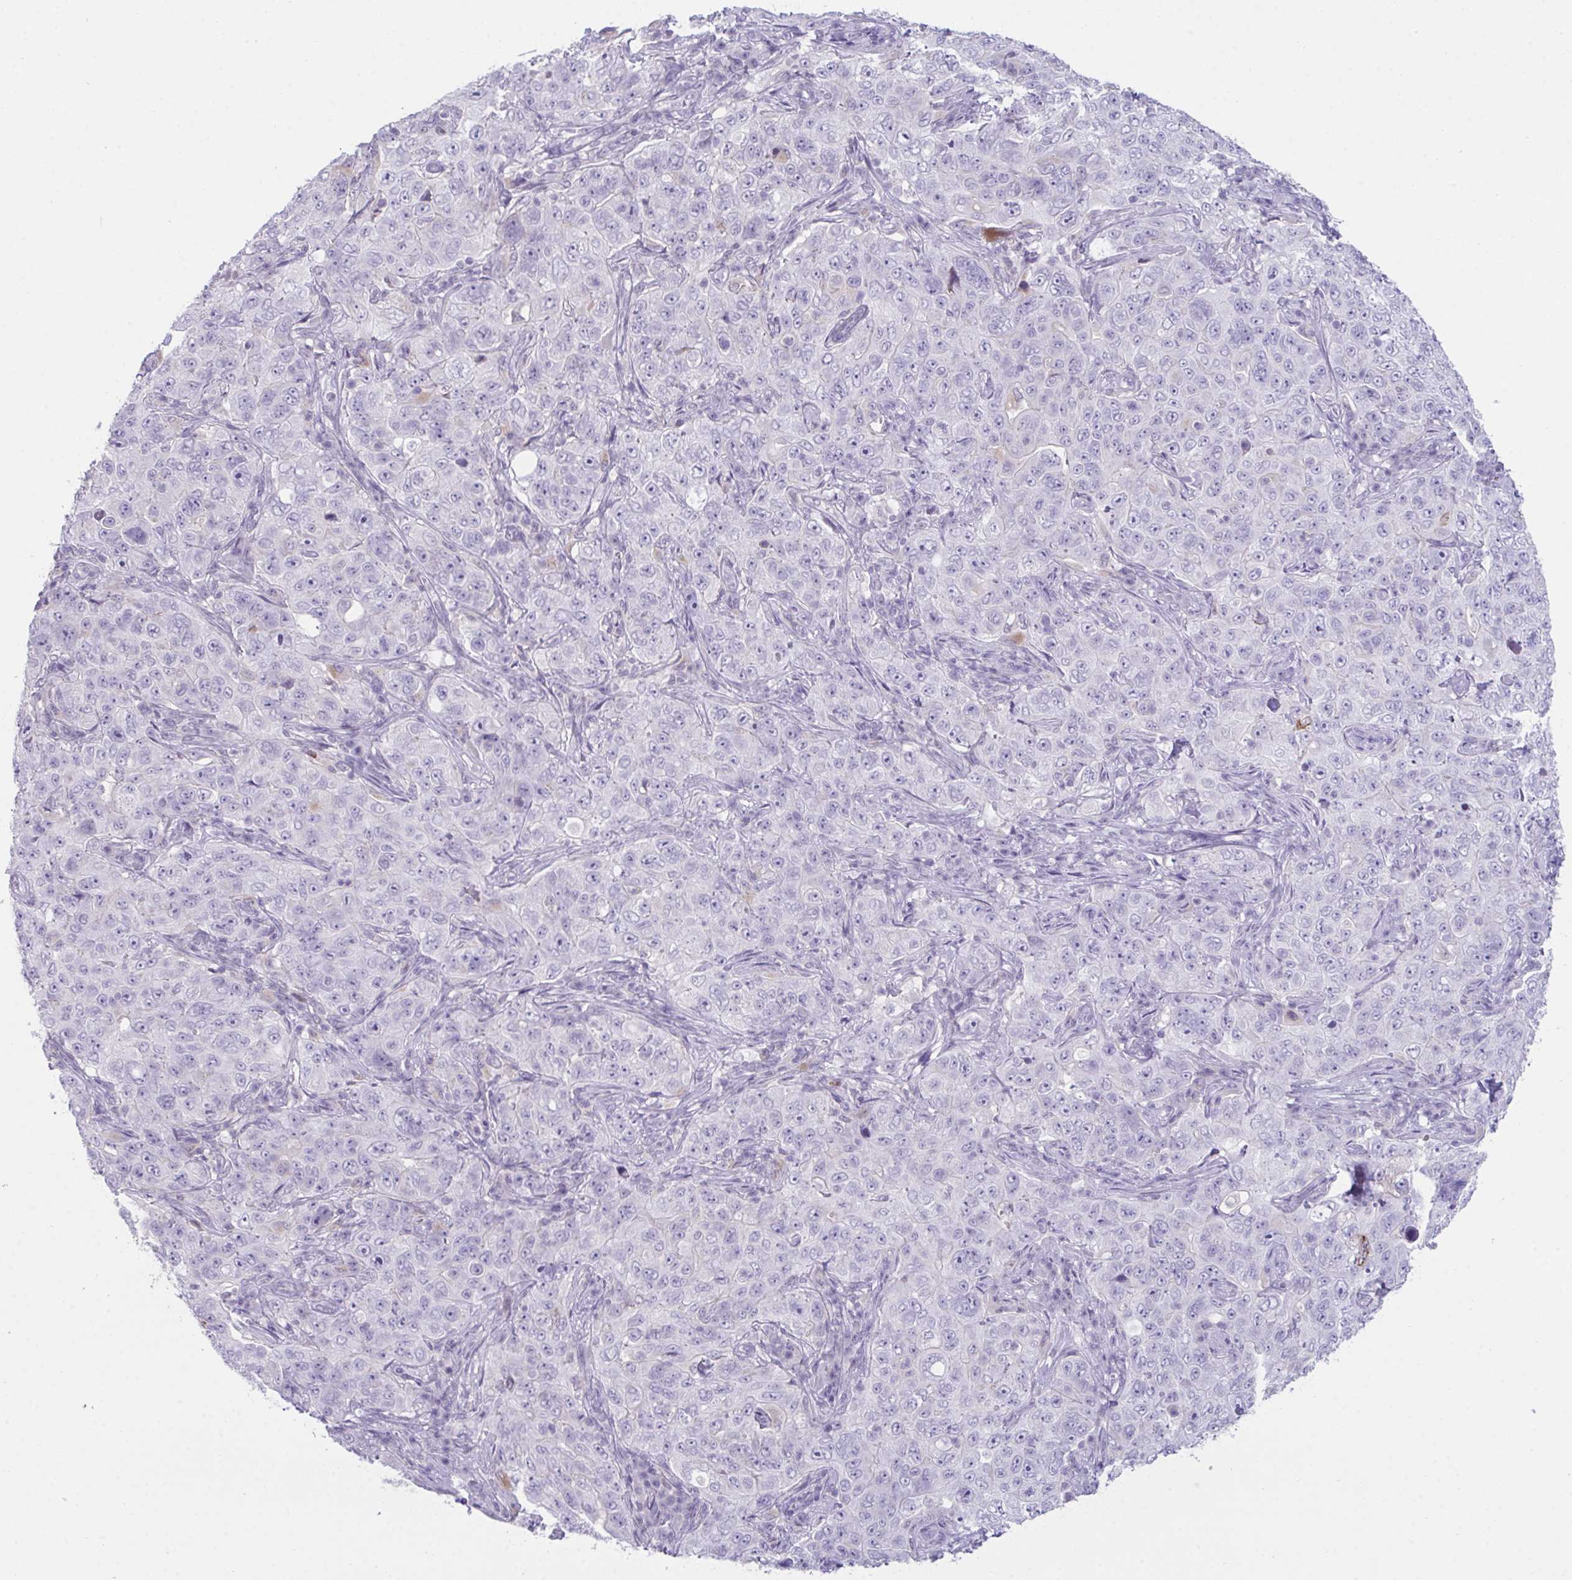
{"staining": {"intensity": "negative", "quantity": "none", "location": "none"}, "tissue": "pancreatic cancer", "cell_type": "Tumor cells", "image_type": "cancer", "snomed": [{"axis": "morphology", "description": "Adenocarcinoma, NOS"}, {"axis": "topography", "description": "Pancreas"}], "caption": "Tumor cells show no significant expression in pancreatic cancer.", "gene": "ATP6V0D2", "patient": {"sex": "male", "age": 68}}